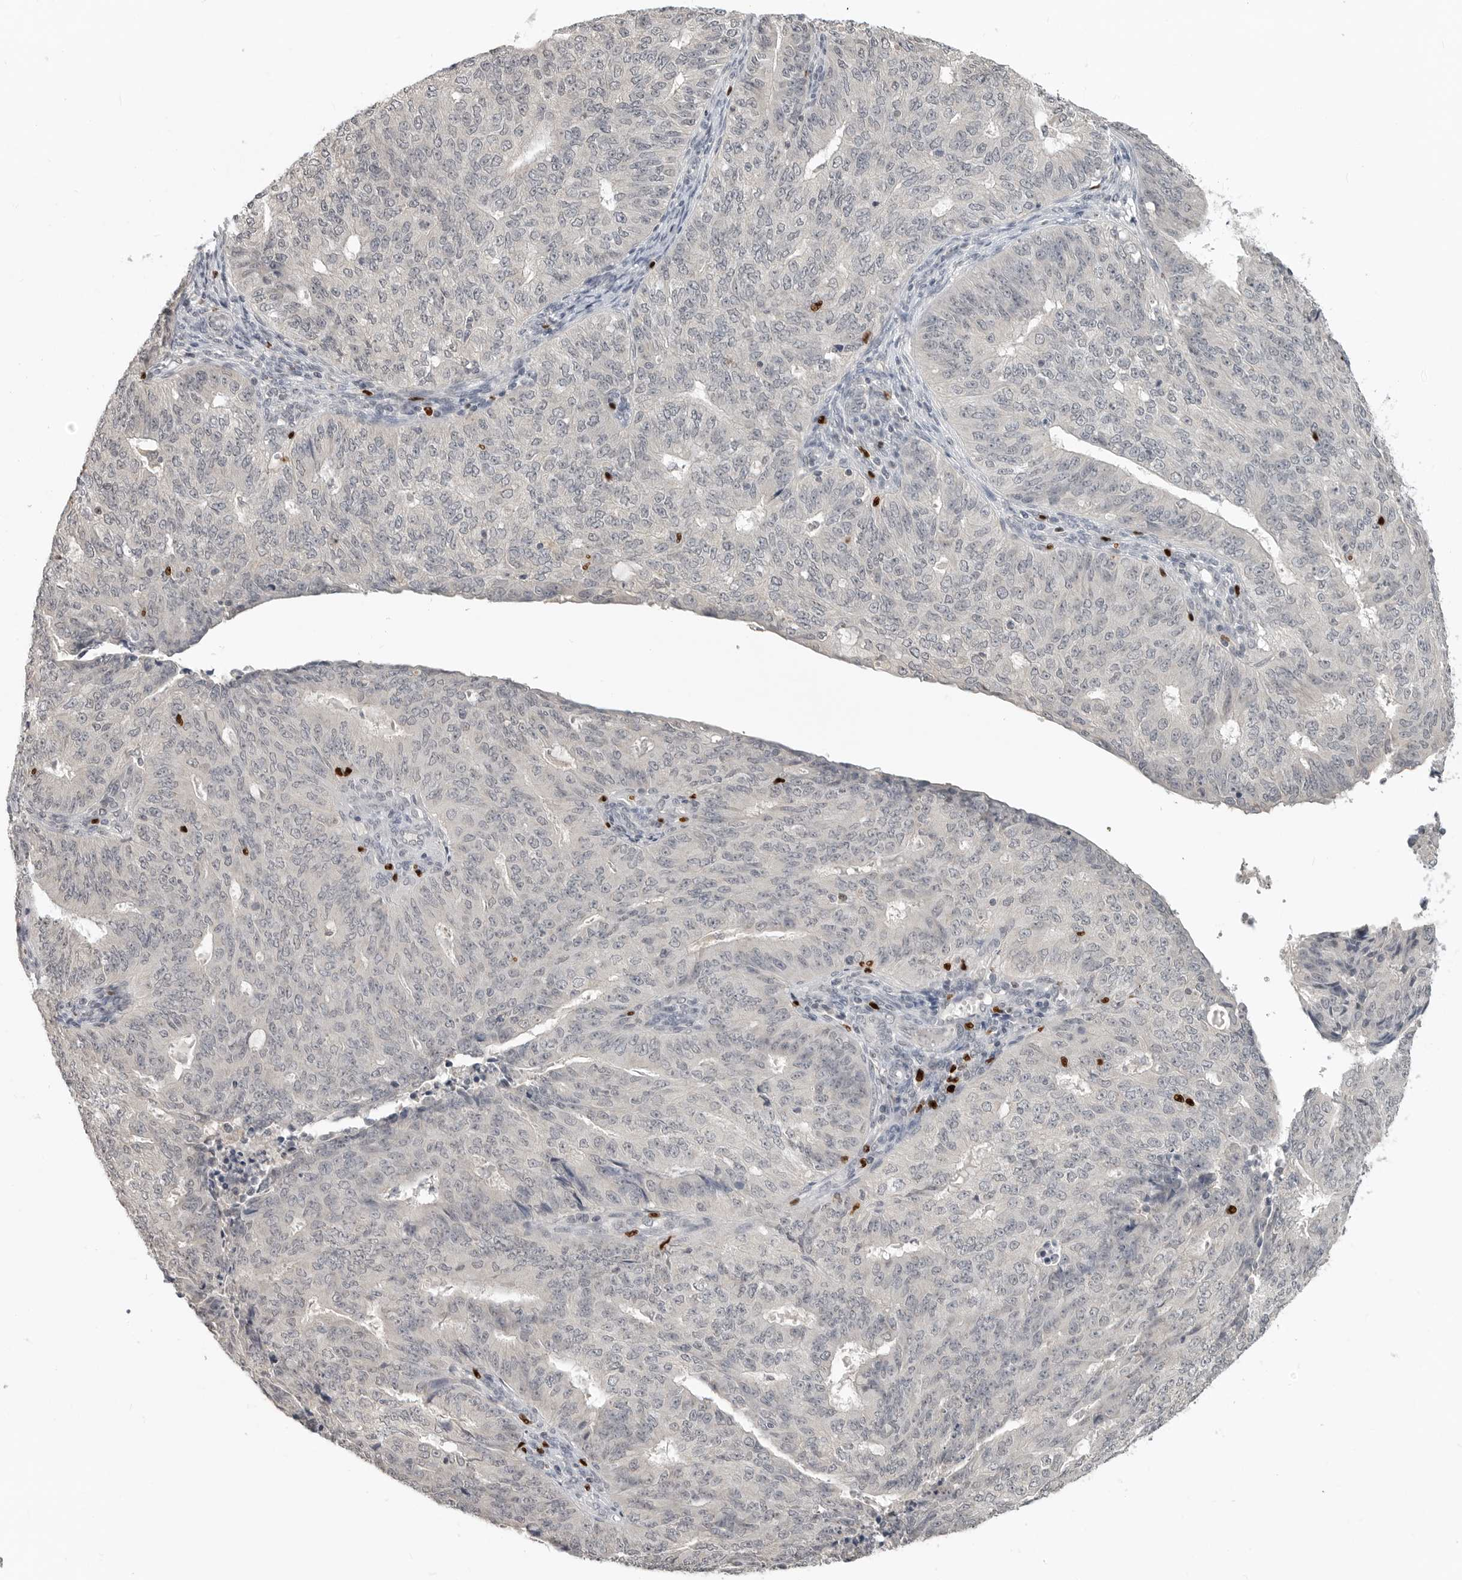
{"staining": {"intensity": "negative", "quantity": "none", "location": "none"}, "tissue": "endometrial cancer", "cell_type": "Tumor cells", "image_type": "cancer", "snomed": [{"axis": "morphology", "description": "Adenocarcinoma, NOS"}, {"axis": "topography", "description": "Endometrium"}], "caption": "Tumor cells show no significant staining in adenocarcinoma (endometrial).", "gene": "FOXP3", "patient": {"sex": "female", "age": 32}}